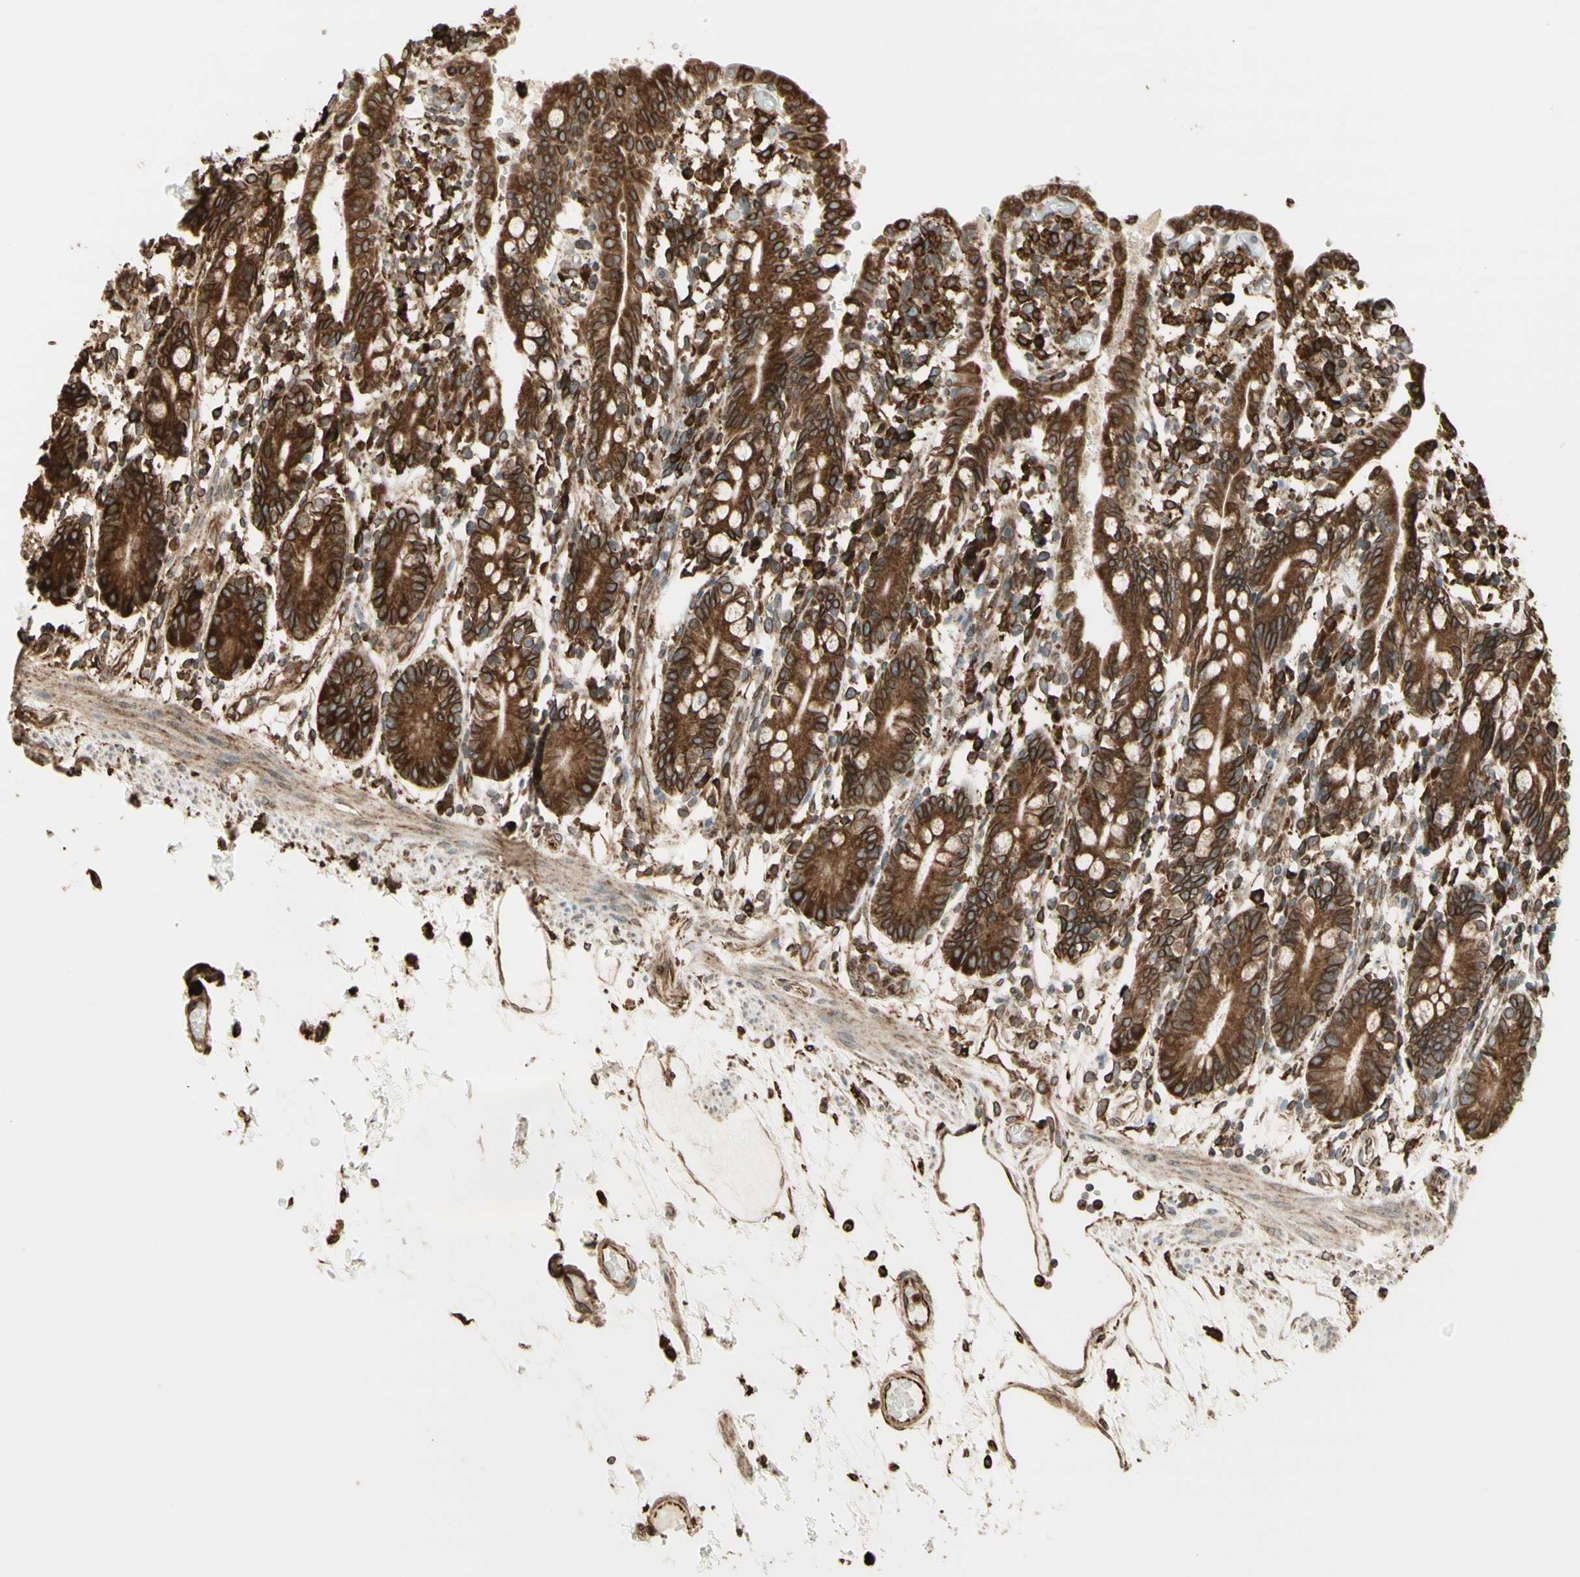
{"staining": {"intensity": "moderate", "quantity": ">75%", "location": "cytoplasmic/membranous"}, "tissue": "small intestine", "cell_type": "Glandular cells", "image_type": "normal", "snomed": [{"axis": "morphology", "description": "Normal tissue, NOS"}, {"axis": "morphology", "description": "Cystadenocarcinoma, serous, Metastatic site"}, {"axis": "topography", "description": "Small intestine"}], "caption": "The image reveals immunohistochemical staining of unremarkable small intestine. There is moderate cytoplasmic/membranous staining is seen in about >75% of glandular cells.", "gene": "CANX", "patient": {"sex": "female", "age": 61}}